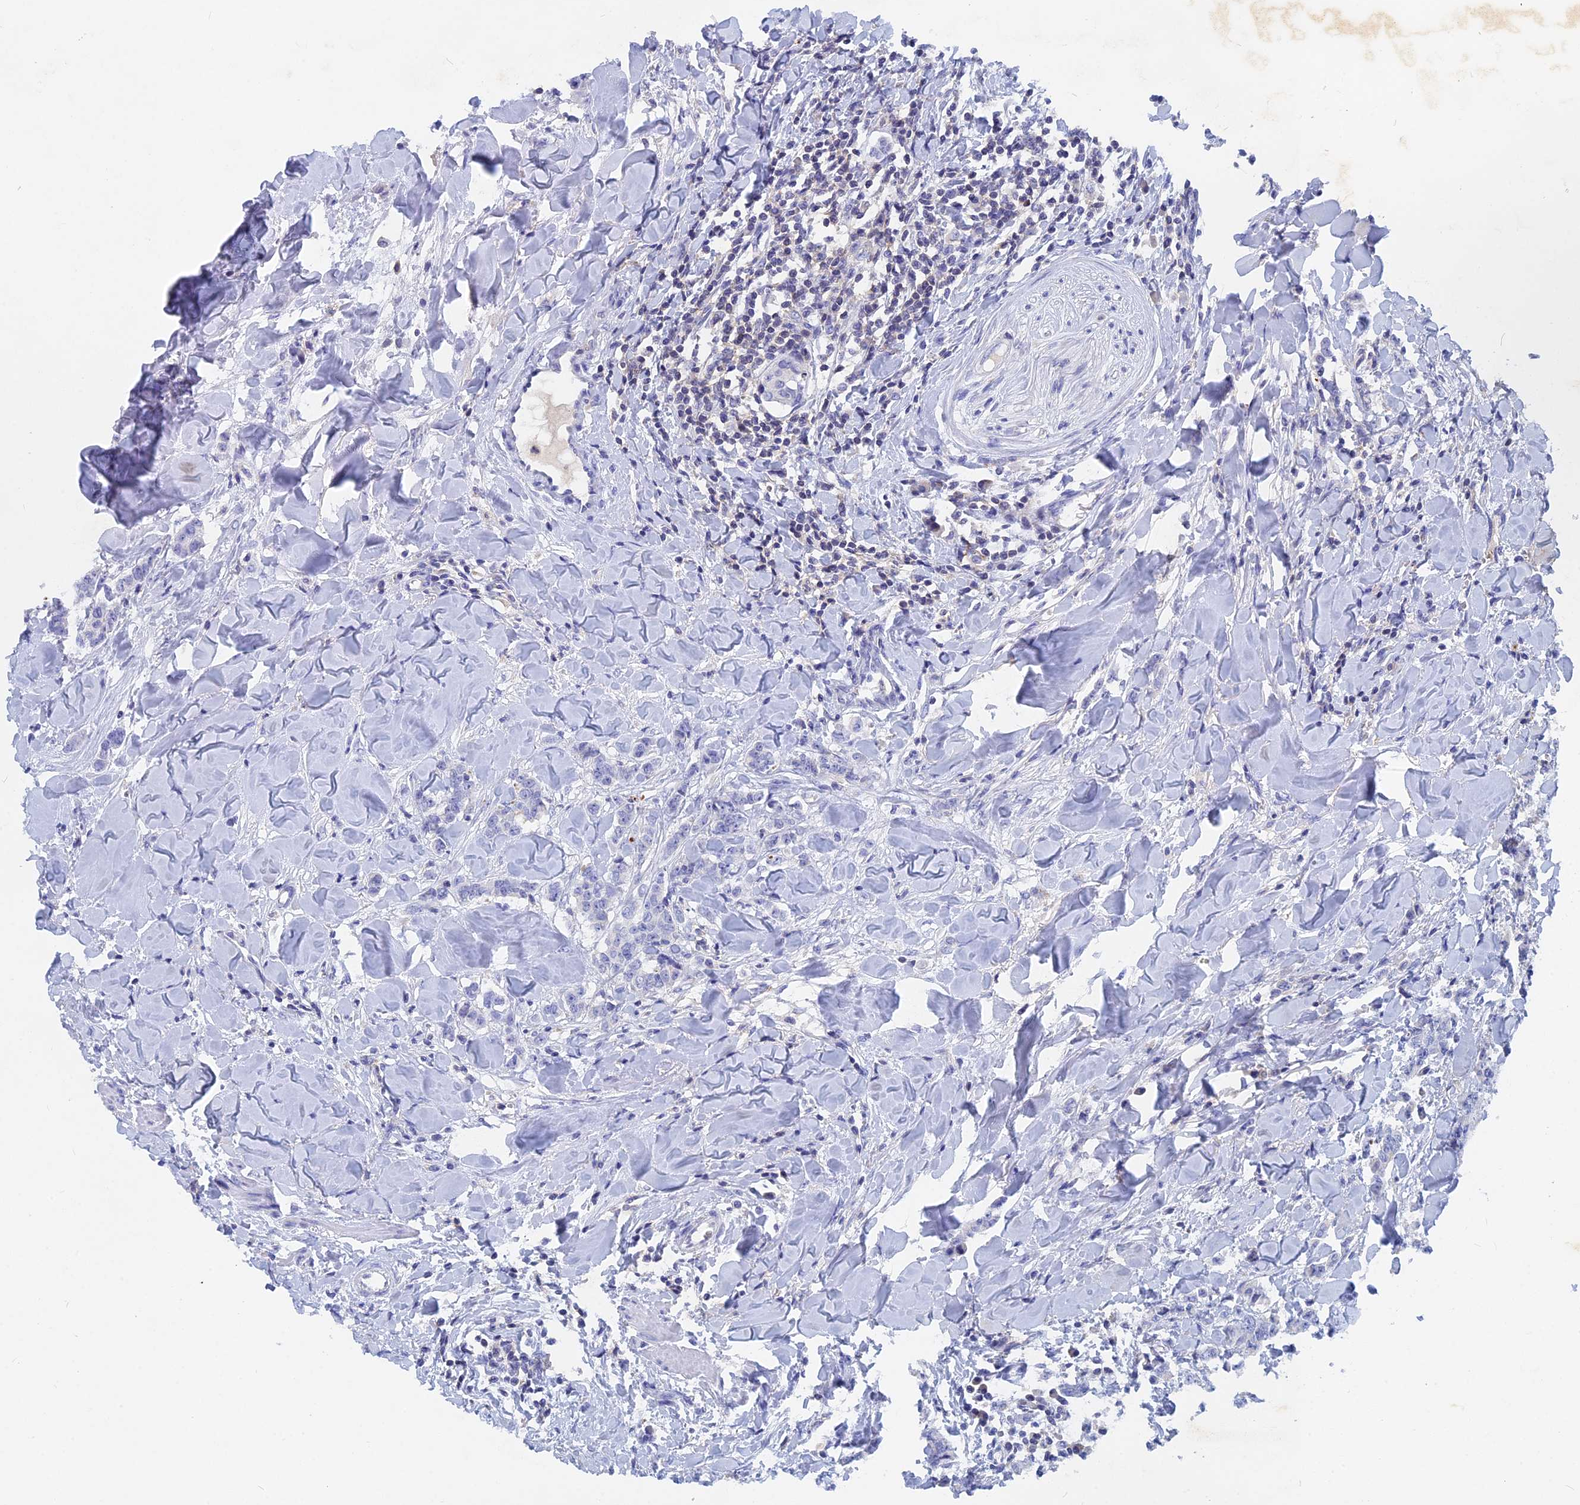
{"staining": {"intensity": "negative", "quantity": "none", "location": "none"}, "tissue": "breast cancer", "cell_type": "Tumor cells", "image_type": "cancer", "snomed": [{"axis": "morphology", "description": "Duct carcinoma"}, {"axis": "topography", "description": "Breast"}], "caption": "Breast cancer was stained to show a protein in brown. There is no significant positivity in tumor cells.", "gene": "ACP7", "patient": {"sex": "female", "age": 40}}